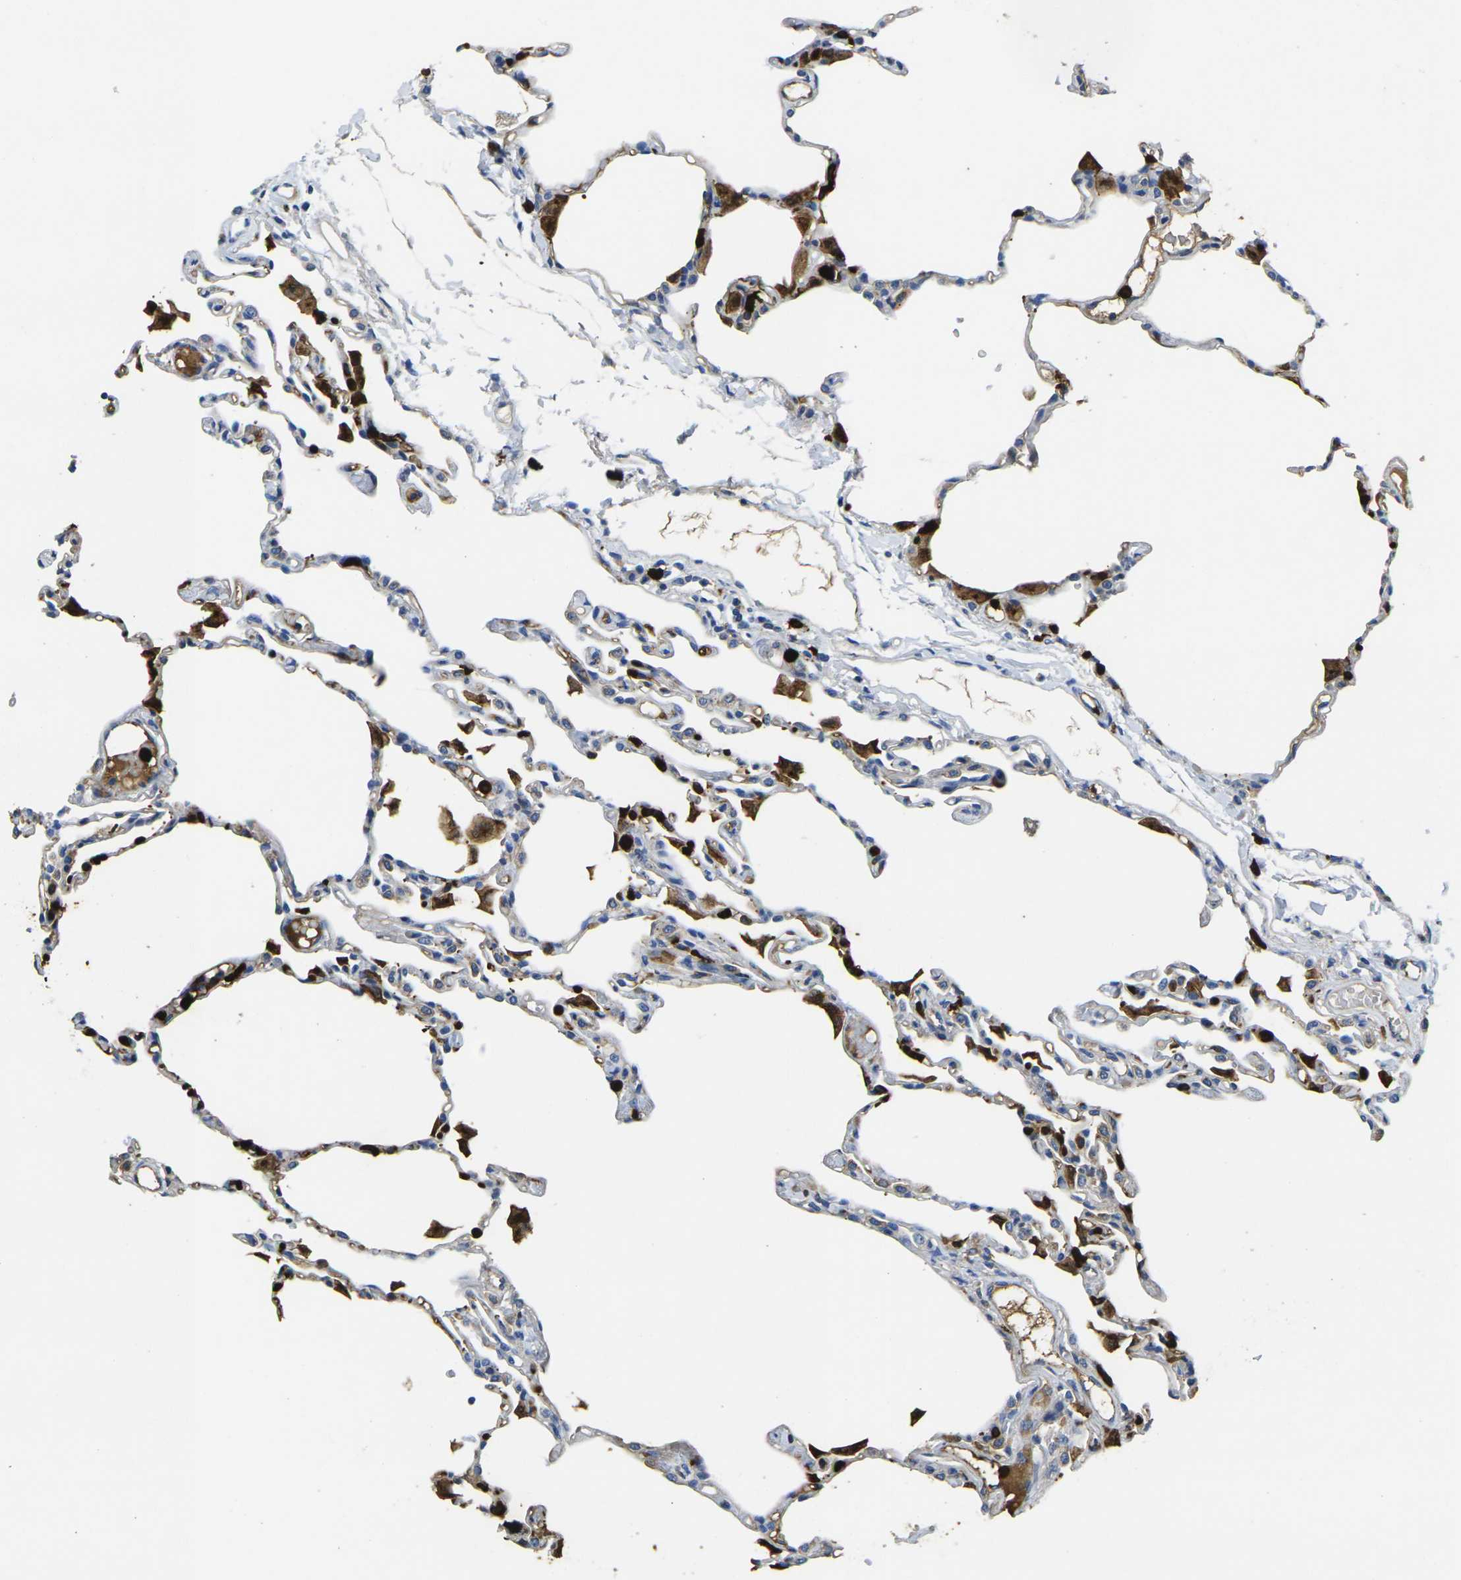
{"staining": {"intensity": "strong", "quantity": "25%-75%", "location": "cytoplasmic/membranous"}, "tissue": "lung", "cell_type": "Alveolar cells", "image_type": "normal", "snomed": [{"axis": "morphology", "description": "Normal tissue, NOS"}, {"axis": "topography", "description": "Lung"}], "caption": "Protein staining by immunohistochemistry (IHC) reveals strong cytoplasmic/membranous positivity in approximately 25%-75% of alveolar cells in benign lung. The protein is shown in brown color, while the nuclei are stained blue.", "gene": "S100A9", "patient": {"sex": "female", "age": 49}}